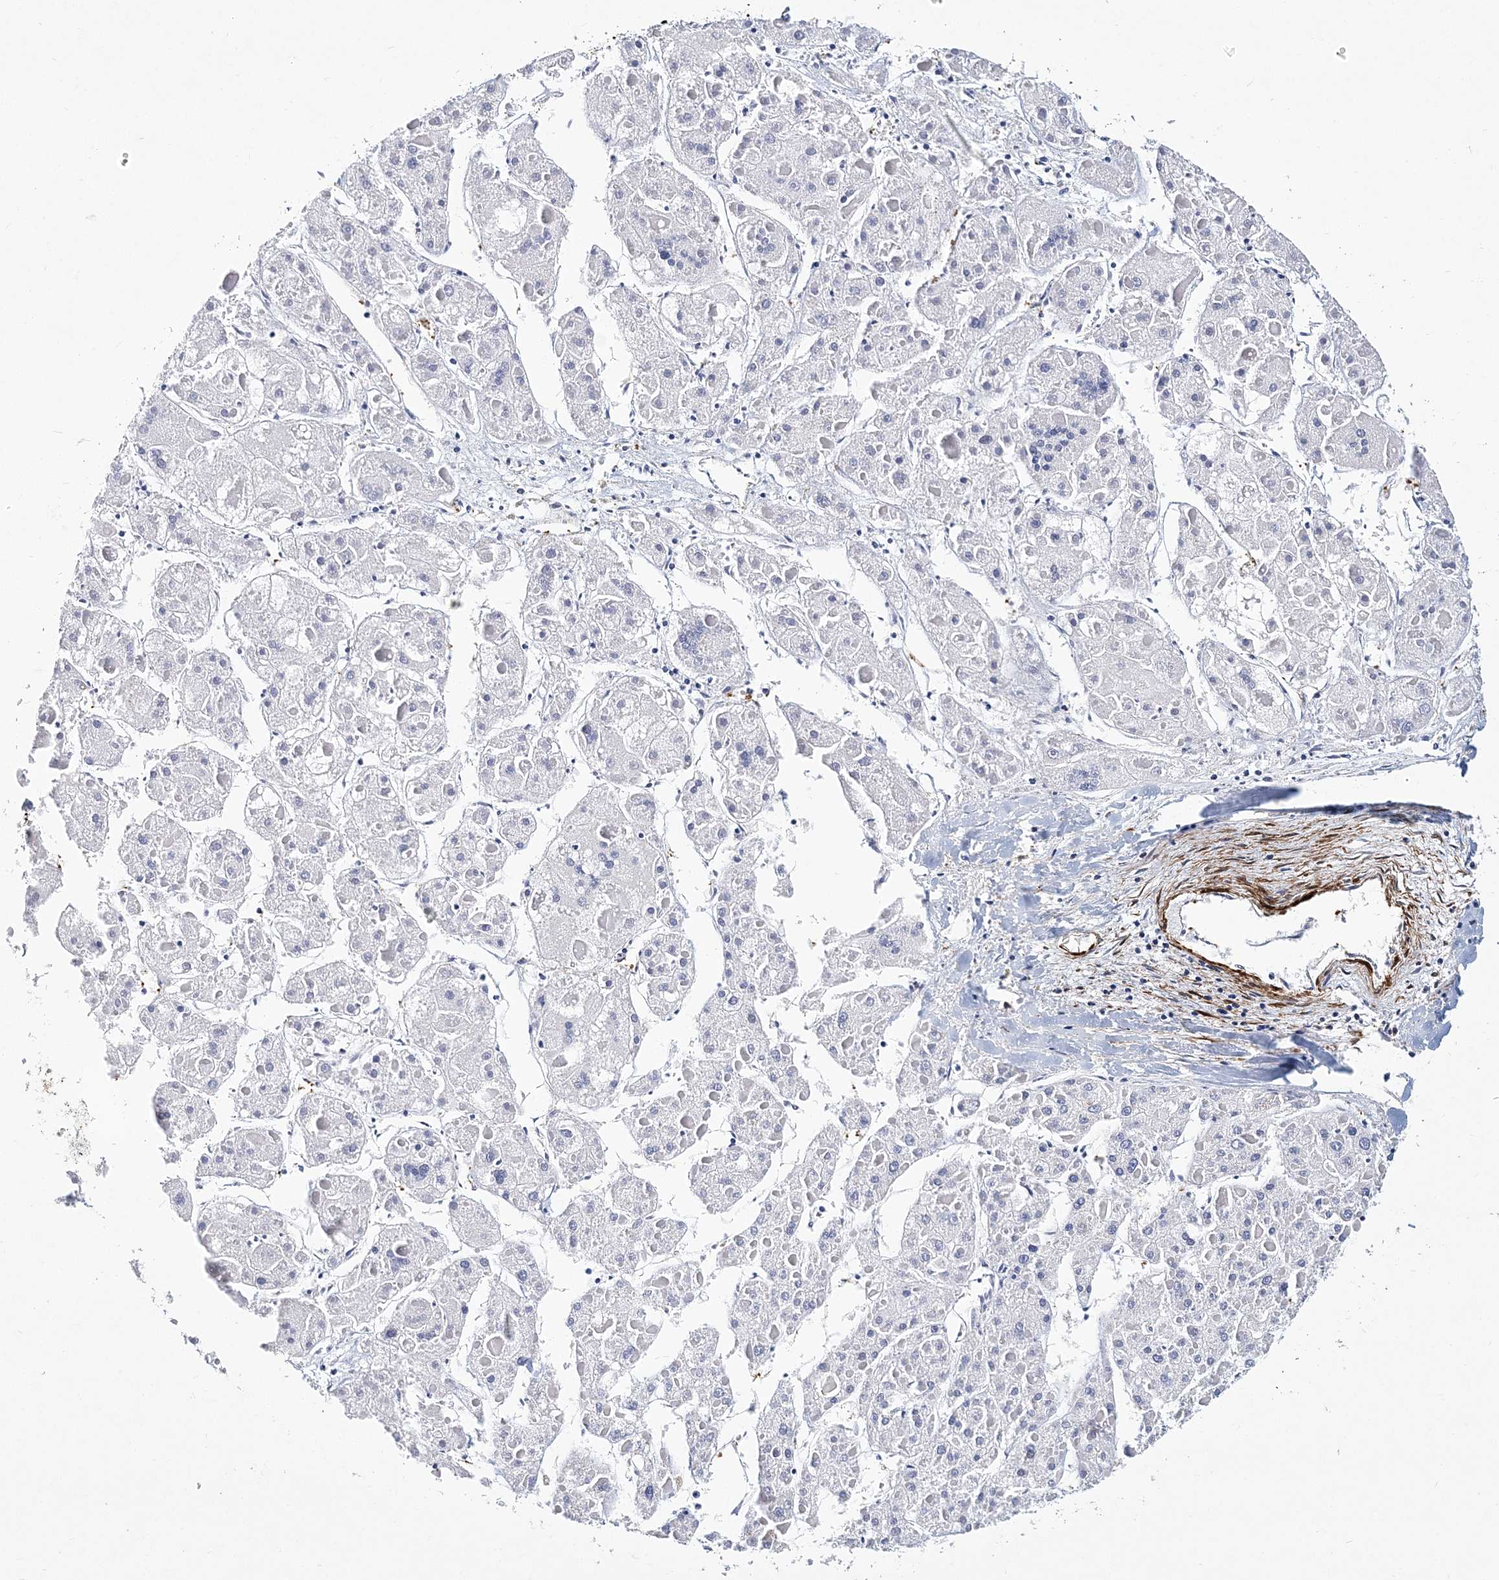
{"staining": {"intensity": "negative", "quantity": "none", "location": "none"}, "tissue": "liver cancer", "cell_type": "Tumor cells", "image_type": "cancer", "snomed": [{"axis": "morphology", "description": "Carcinoma, Hepatocellular, NOS"}, {"axis": "topography", "description": "Liver"}], "caption": "Tumor cells are negative for brown protein staining in liver cancer (hepatocellular carcinoma).", "gene": "ITGA2B", "patient": {"sex": "female", "age": 73}}